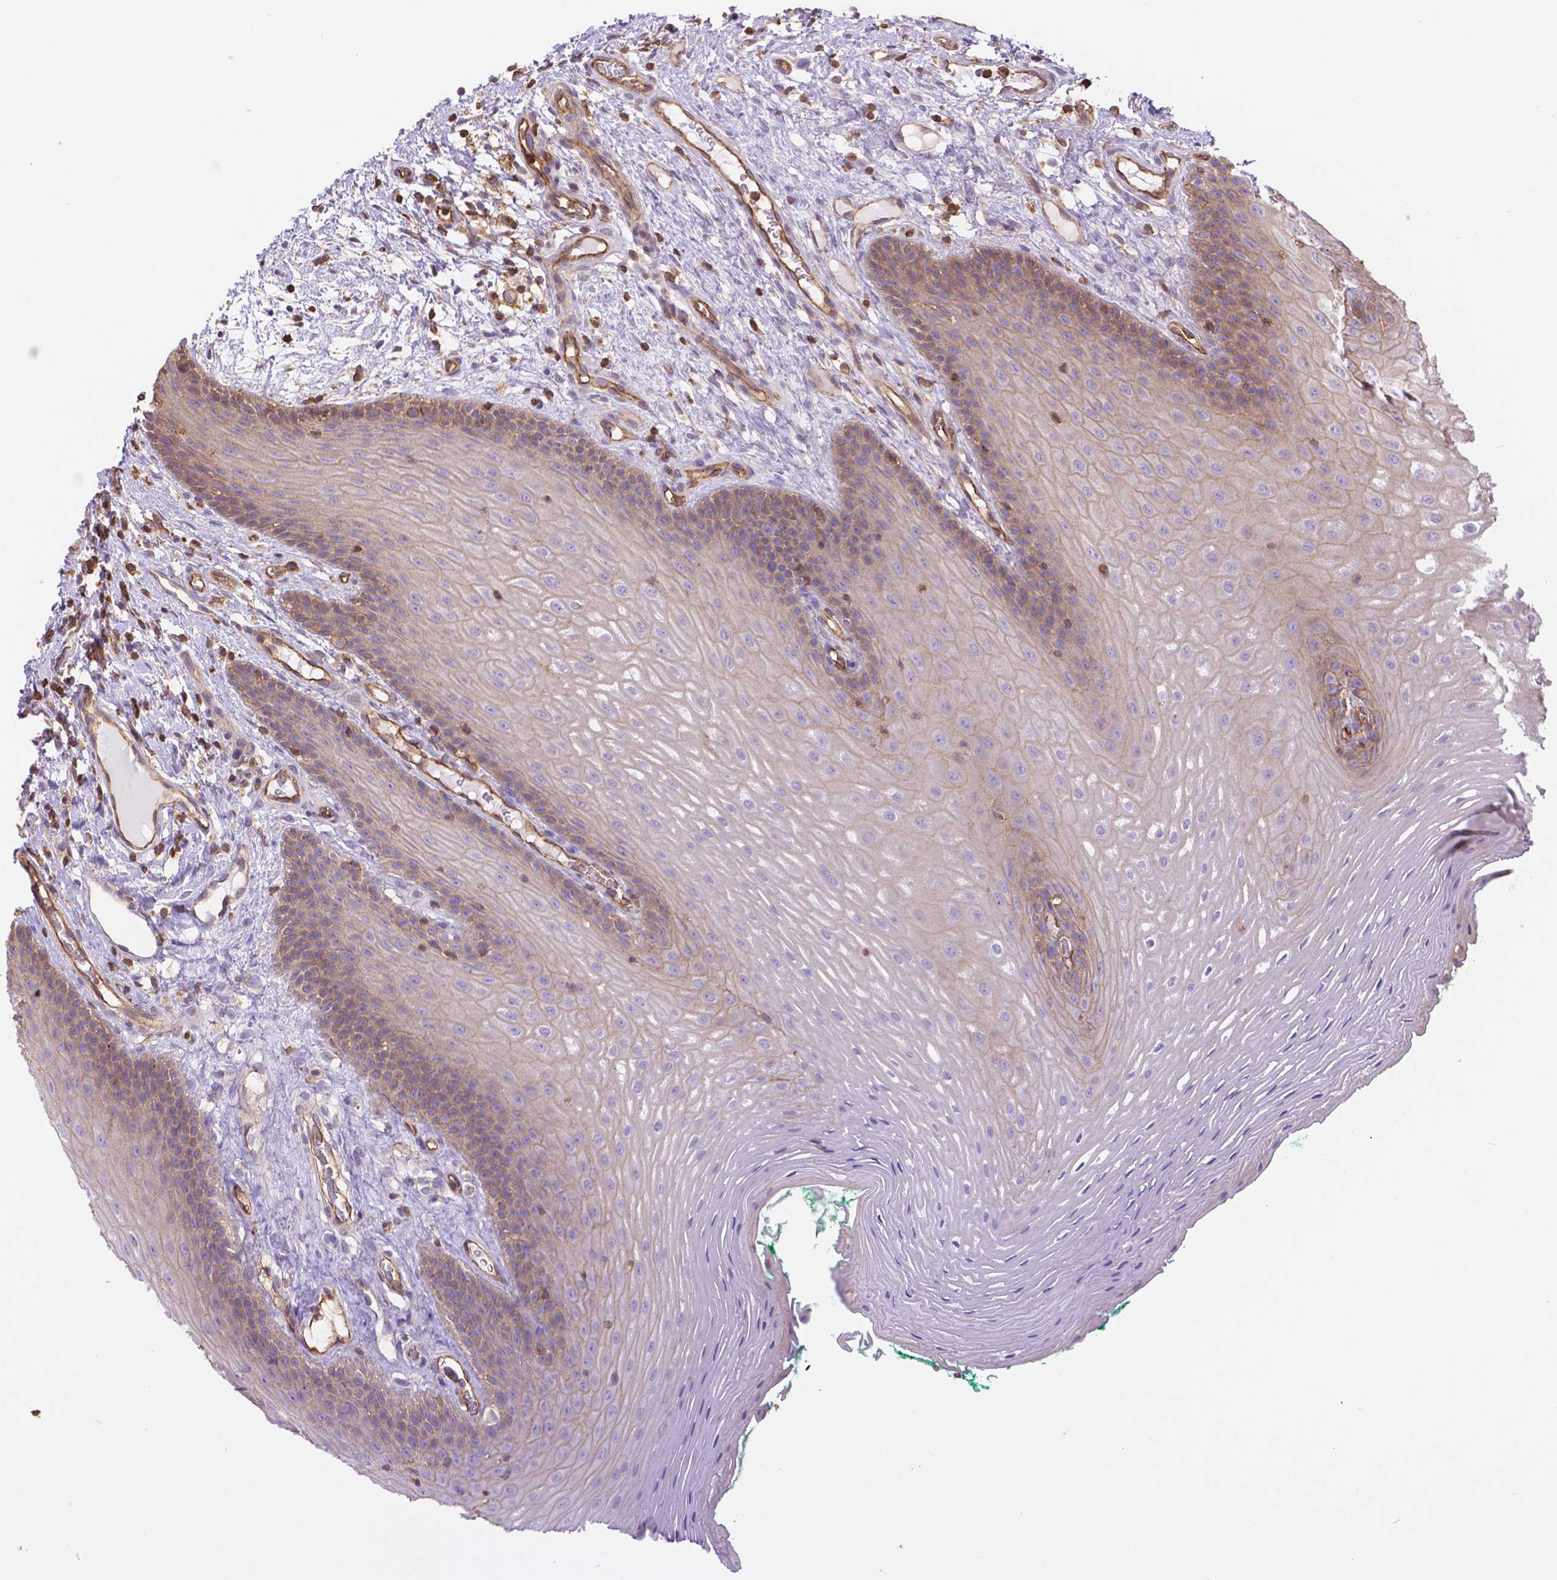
{"staining": {"intensity": "moderate", "quantity": "25%-75%", "location": "cytoplasmic/membranous"}, "tissue": "oral mucosa", "cell_type": "Squamous epithelial cells", "image_type": "normal", "snomed": [{"axis": "morphology", "description": "Normal tissue, NOS"}, {"axis": "morphology", "description": "Squamous cell carcinoma, NOS"}, {"axis": "topography", "description": "Oral tissue"}, {"axis": "topography", "description": "Head-Neck"}], "caption": "Immunohistochemical staining of unremarkable oral mucosa demonstrates medium levels of moderate cytoplasmic/membranous staining in approximately 25%-75% of squamous epithelial cells. The staining was performed using DAB (3,3'-diaminobenzidine), with brown indicating positive protein expression. Nuclei are stained blue with hematoxylin.", "gene": "DMWD", "patient": {"sex": "male", "age": 78}}